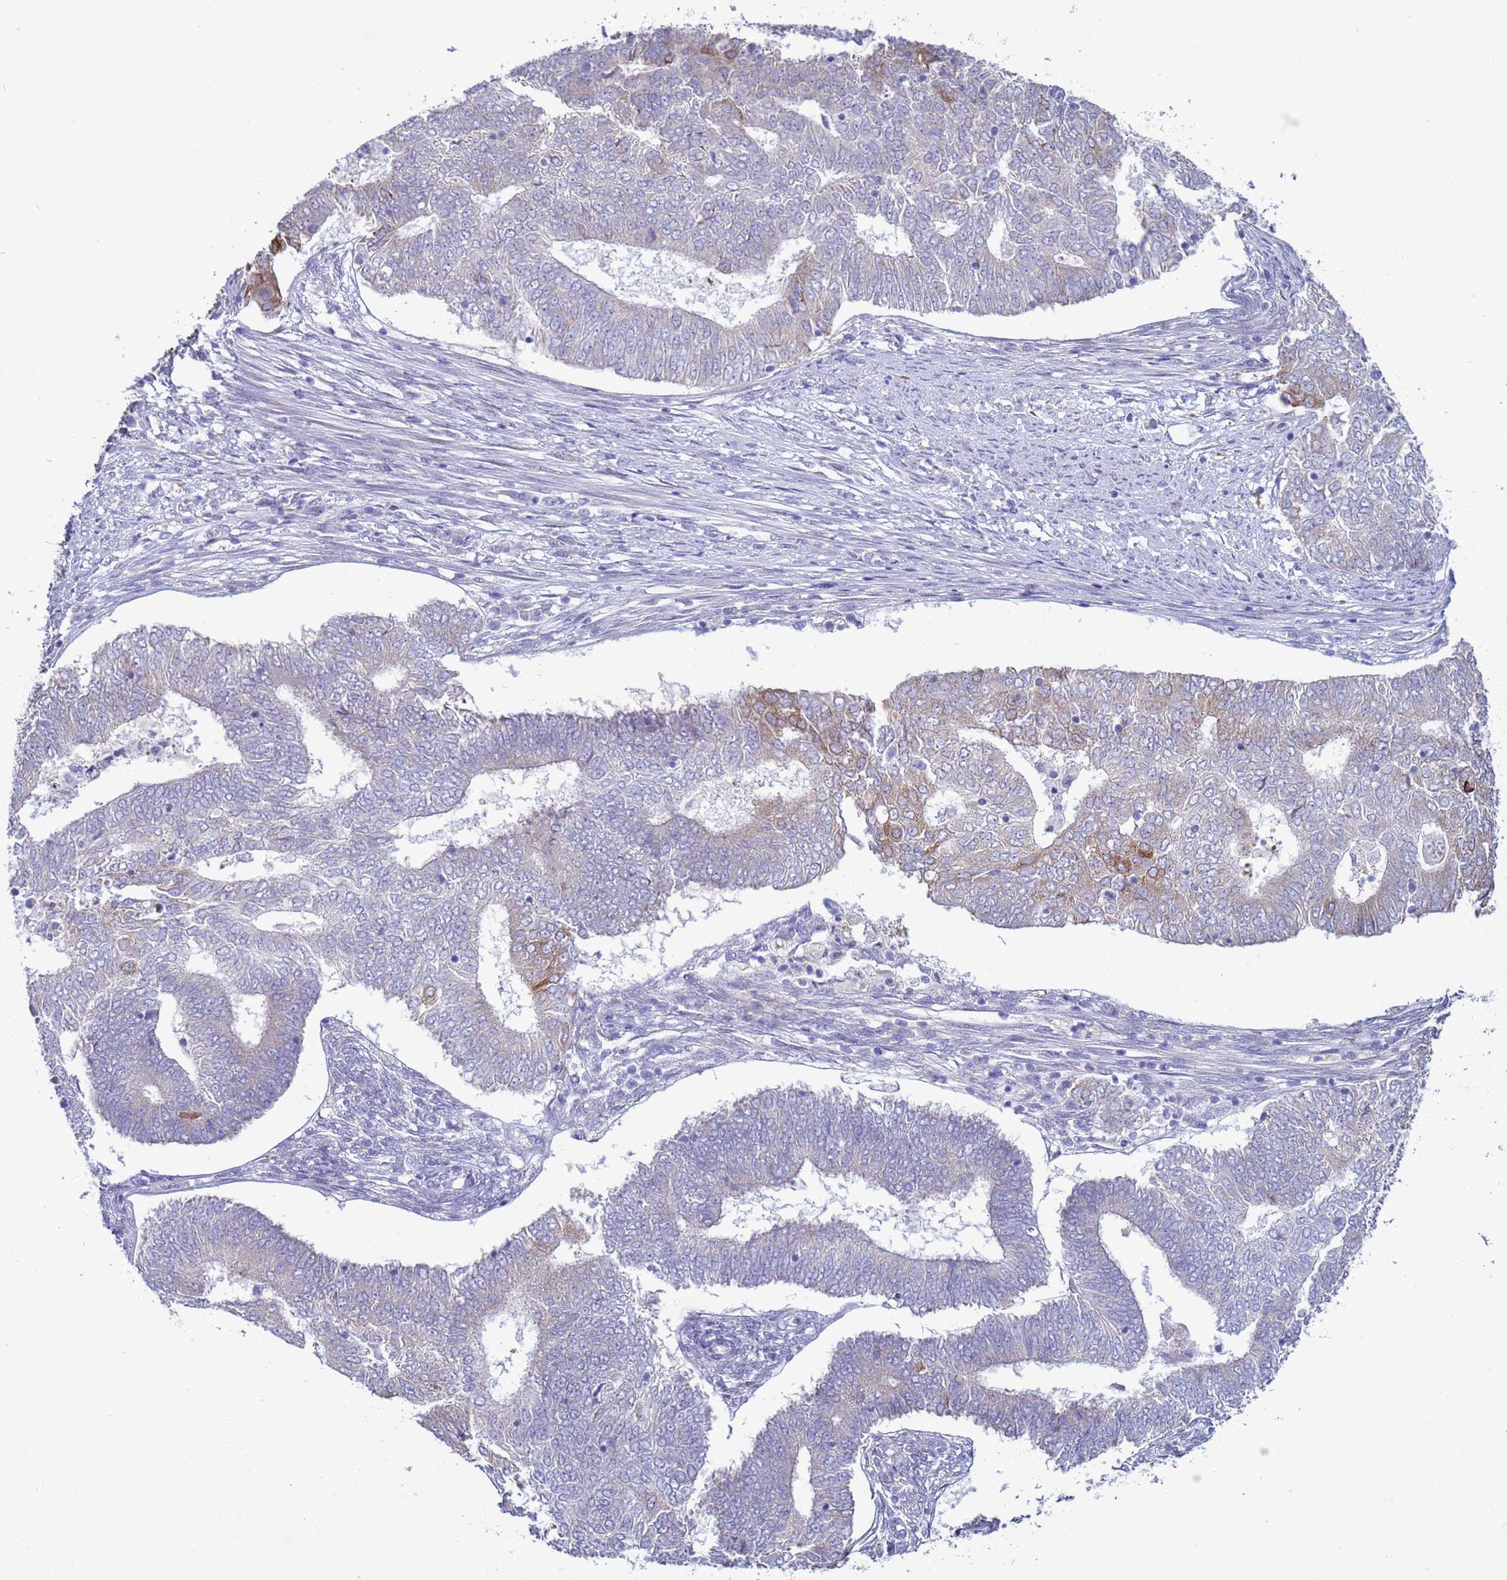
{"staining": {"intensity": "weak", "quantity": "<25%", "location": "cytoplasmic/membranous"}, "tissue": "endometrial cancer", "cell_type": "Tumor cells", "image_type": "cancer", "snomed": [{"axis": "morphology", "description": "Adenocarcinoma, NOS"}, {"axis": "topography", "description": "Endometrium"}], "caption": "Immunohistochemical staining of endometrial cancer (adenocarcinoma) displays no significant expression in tumor cells. (DAB (3,3'-diaminobenzidine) immunohistochemistry, high magnification).", "gene": "ABHD17B", "patient": {"sex": "female", "age": 62}}